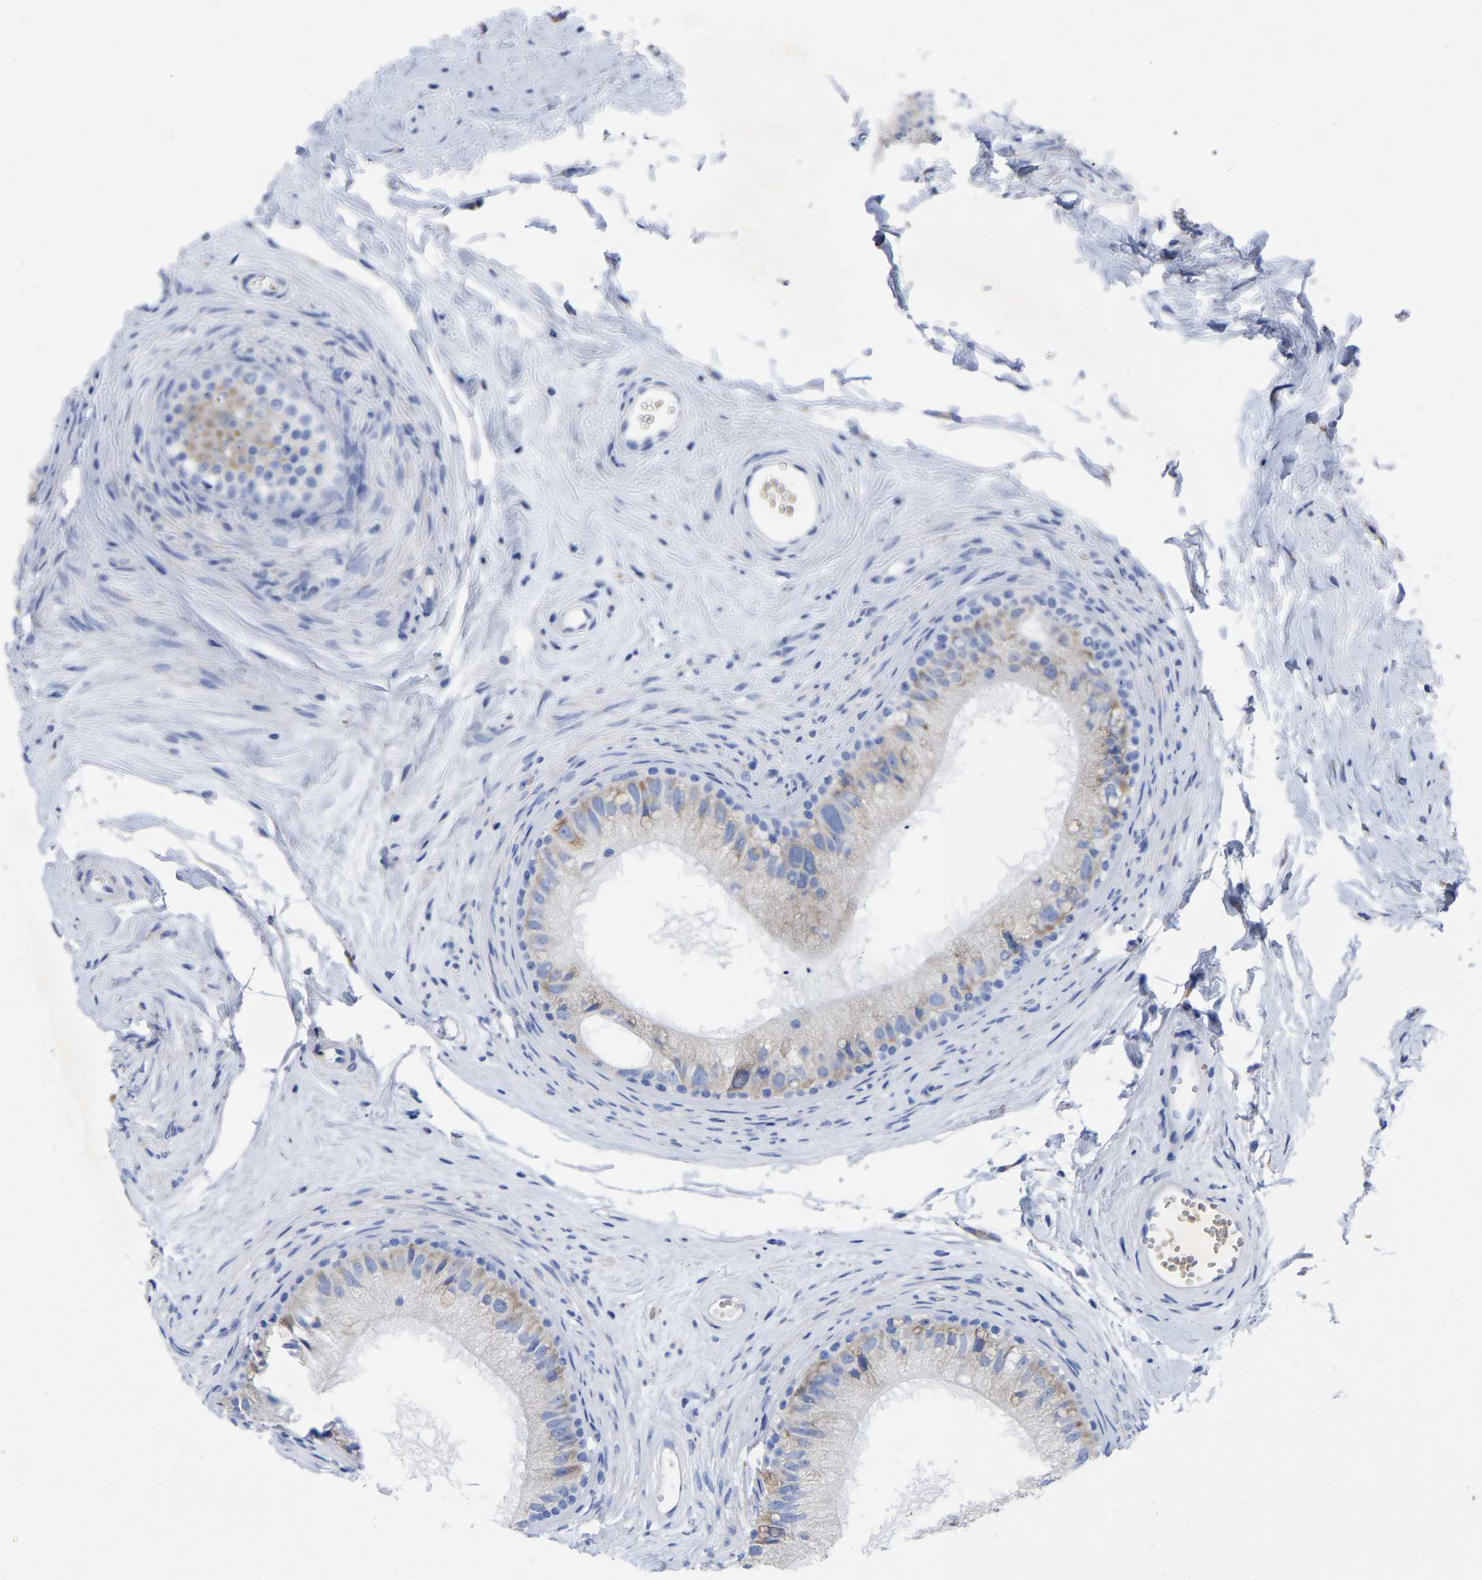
{"staining": {"intensity": "weak", "quantity": "<25%", "location": "cytoplasmic/membranous"}, "tissue": "epididymis", "cell_type": "Glandular cells", "image_type": "normal", "snomed": [{"axis": "morphology", "description": "Normal tissue, NOS"}, {"axis": "topography", "description": "Epididymis"}], "caption": "Immunohistochemical staining of normal human epididymis demonstrates no significant expression in glandular cells.", "gene": "GDF3", "patient": {"sex": "male", "age": 56}}